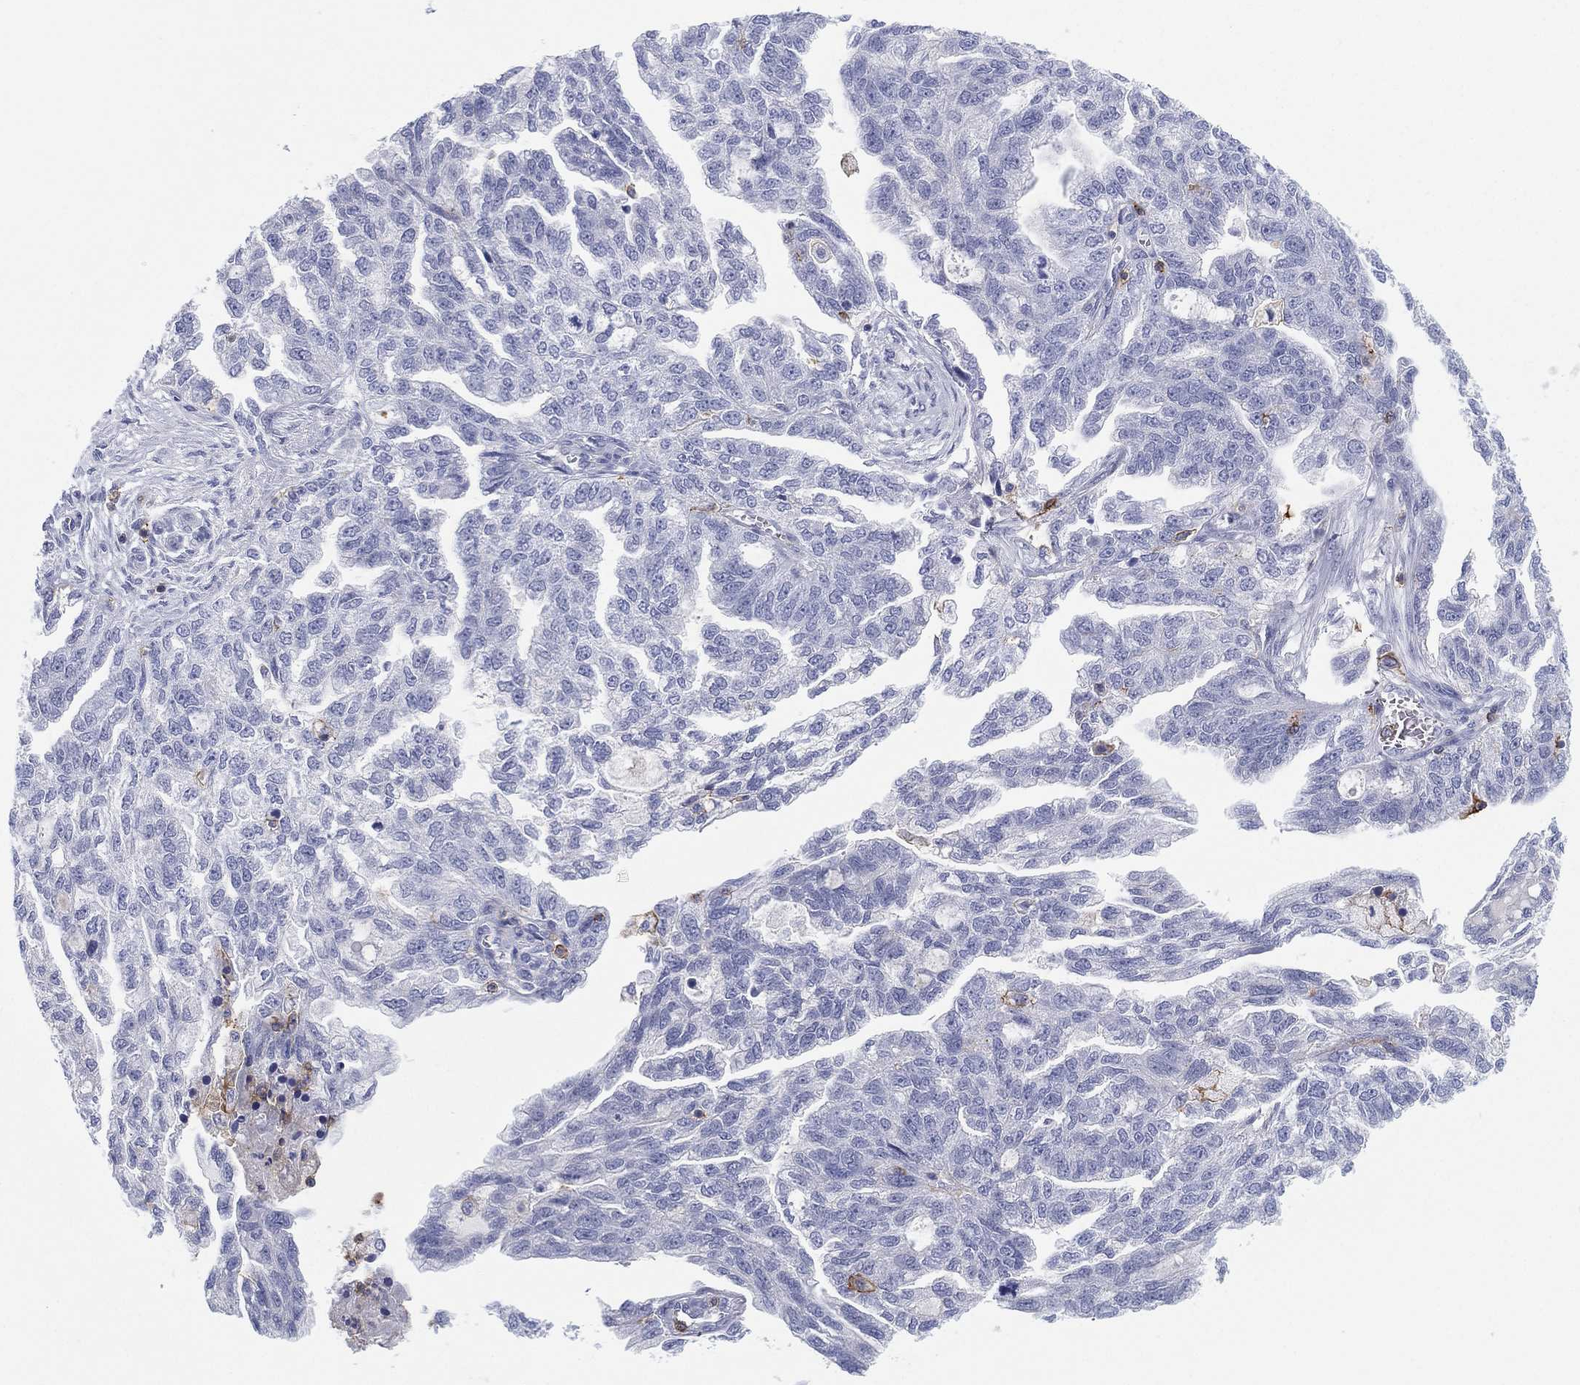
{"staining": {"intensity": "strong", "quantity": "<25%", "location": "cytoplasmic/membranous"}, "tissue": "ovarian cancer", "cell_type": "Tumor cells", "image_type": "cancer", "snomed": [{"axis": "morphology", "description": "Cystadenocarcinoma, serous, NOS"}, {"axis": "topography", "description": "Ovary"}], "caption": "Tumor cells exhibit medium levels of strong cytoplasmic/membranous expression in approximately <25% of cells in human ovarian cancer.", "gene": "SELPLG", "patient": {"sex": "female", "age": 51}}